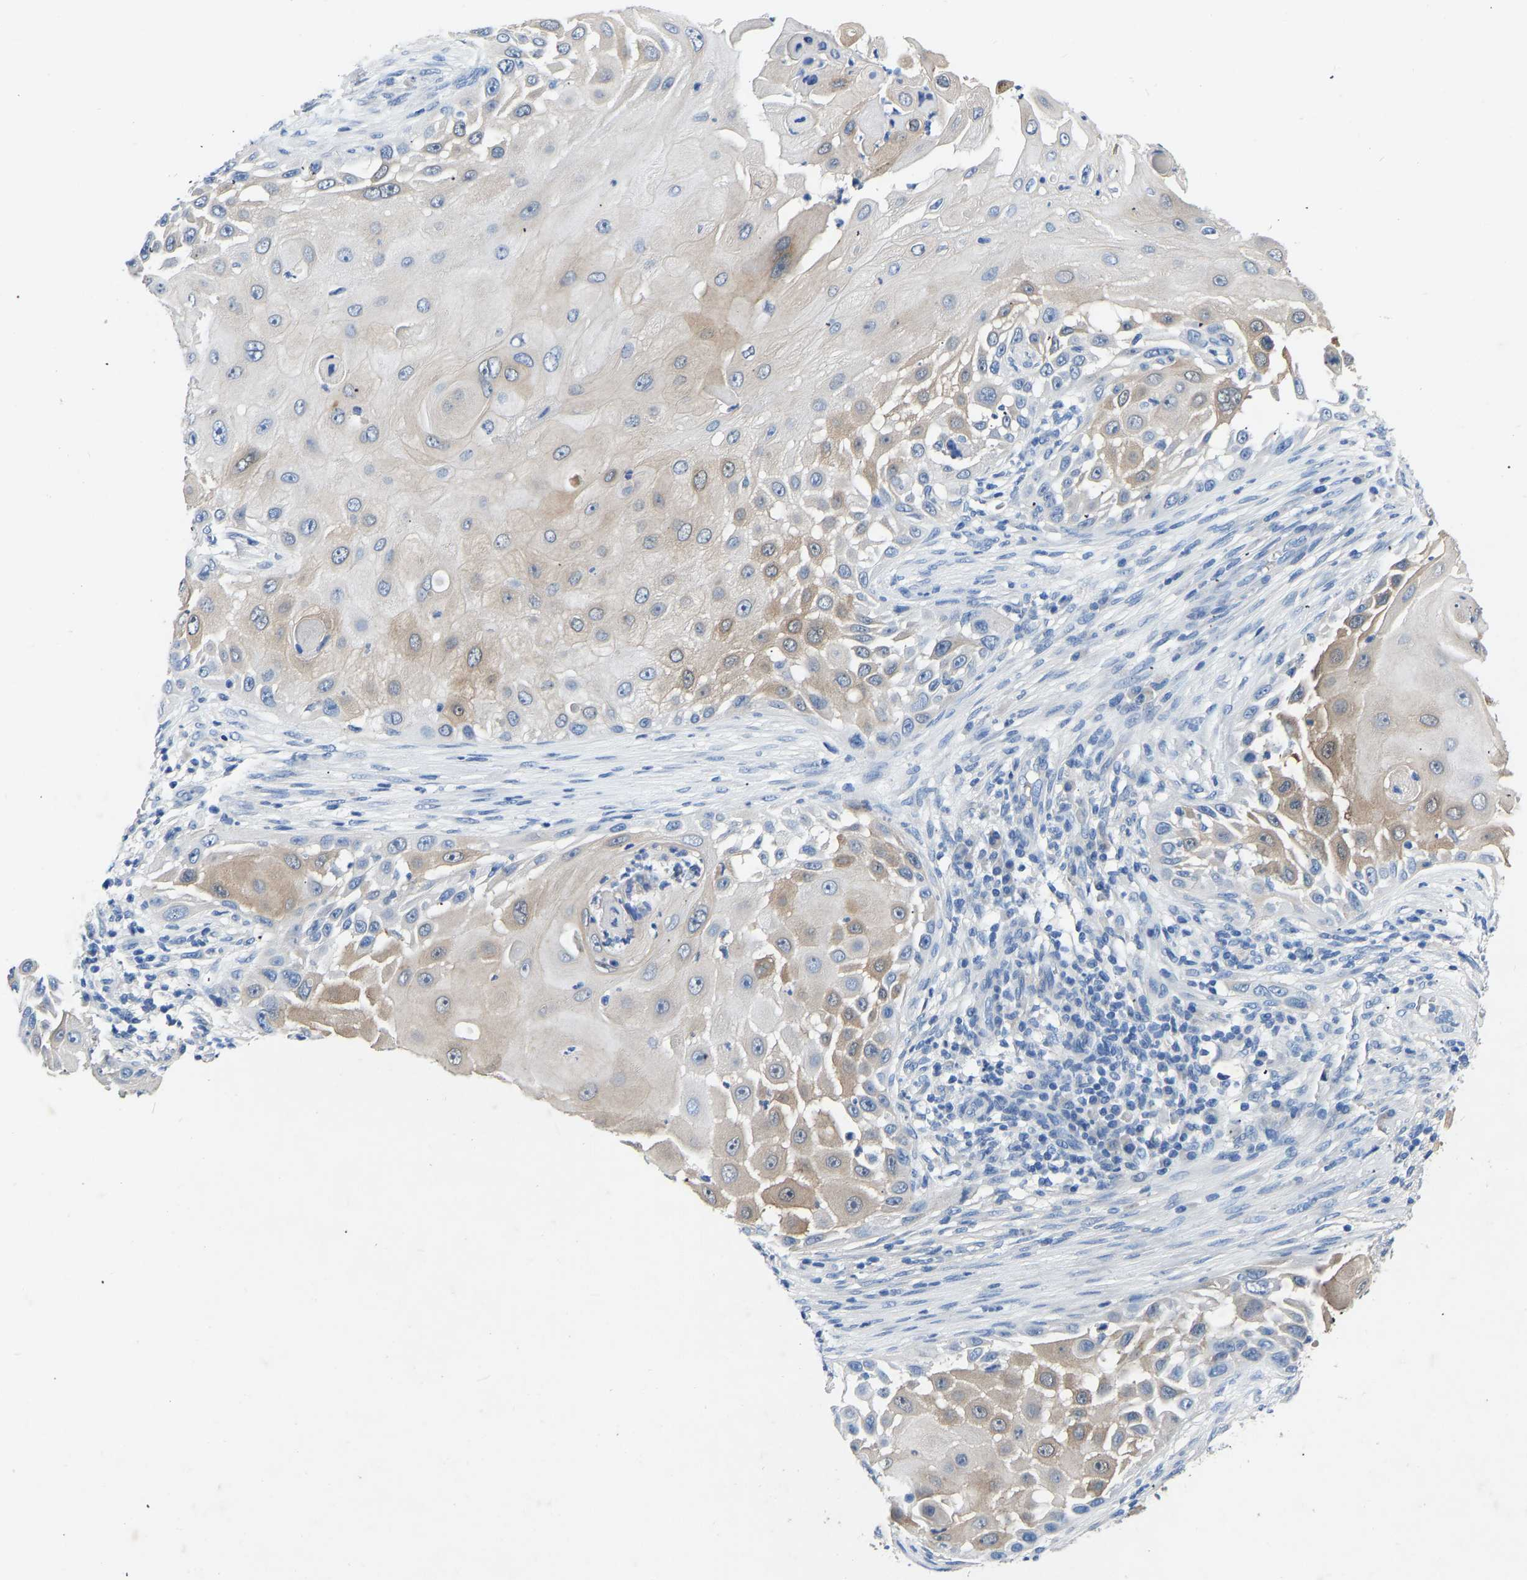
{"staining": {"intensity": "weak", "quantity": "25%-75%", "location": "cytoplasmic/membranous"}, "tissue": "skin cancer", "cell_type": "Tumor cells", "image_type": "cancer", "snomed": [{"axis": "morphology", "description": "Squamous cell carcinoma, NOS"}, {"axis": "topography", "description": "Skin"}], "caption": "Immunohistochemistry image of neoplastic tissue: human skin cancer stained using immunohistochemistry (IHC) exhibits low levels of weak protein expression localized specifically in the cytoplasmic/membranous of tumor cells, appearing as a cytoplasmic/membranous brown color.", "gene": "RBP1", "patient": {"sex": "female", "age": 44}}